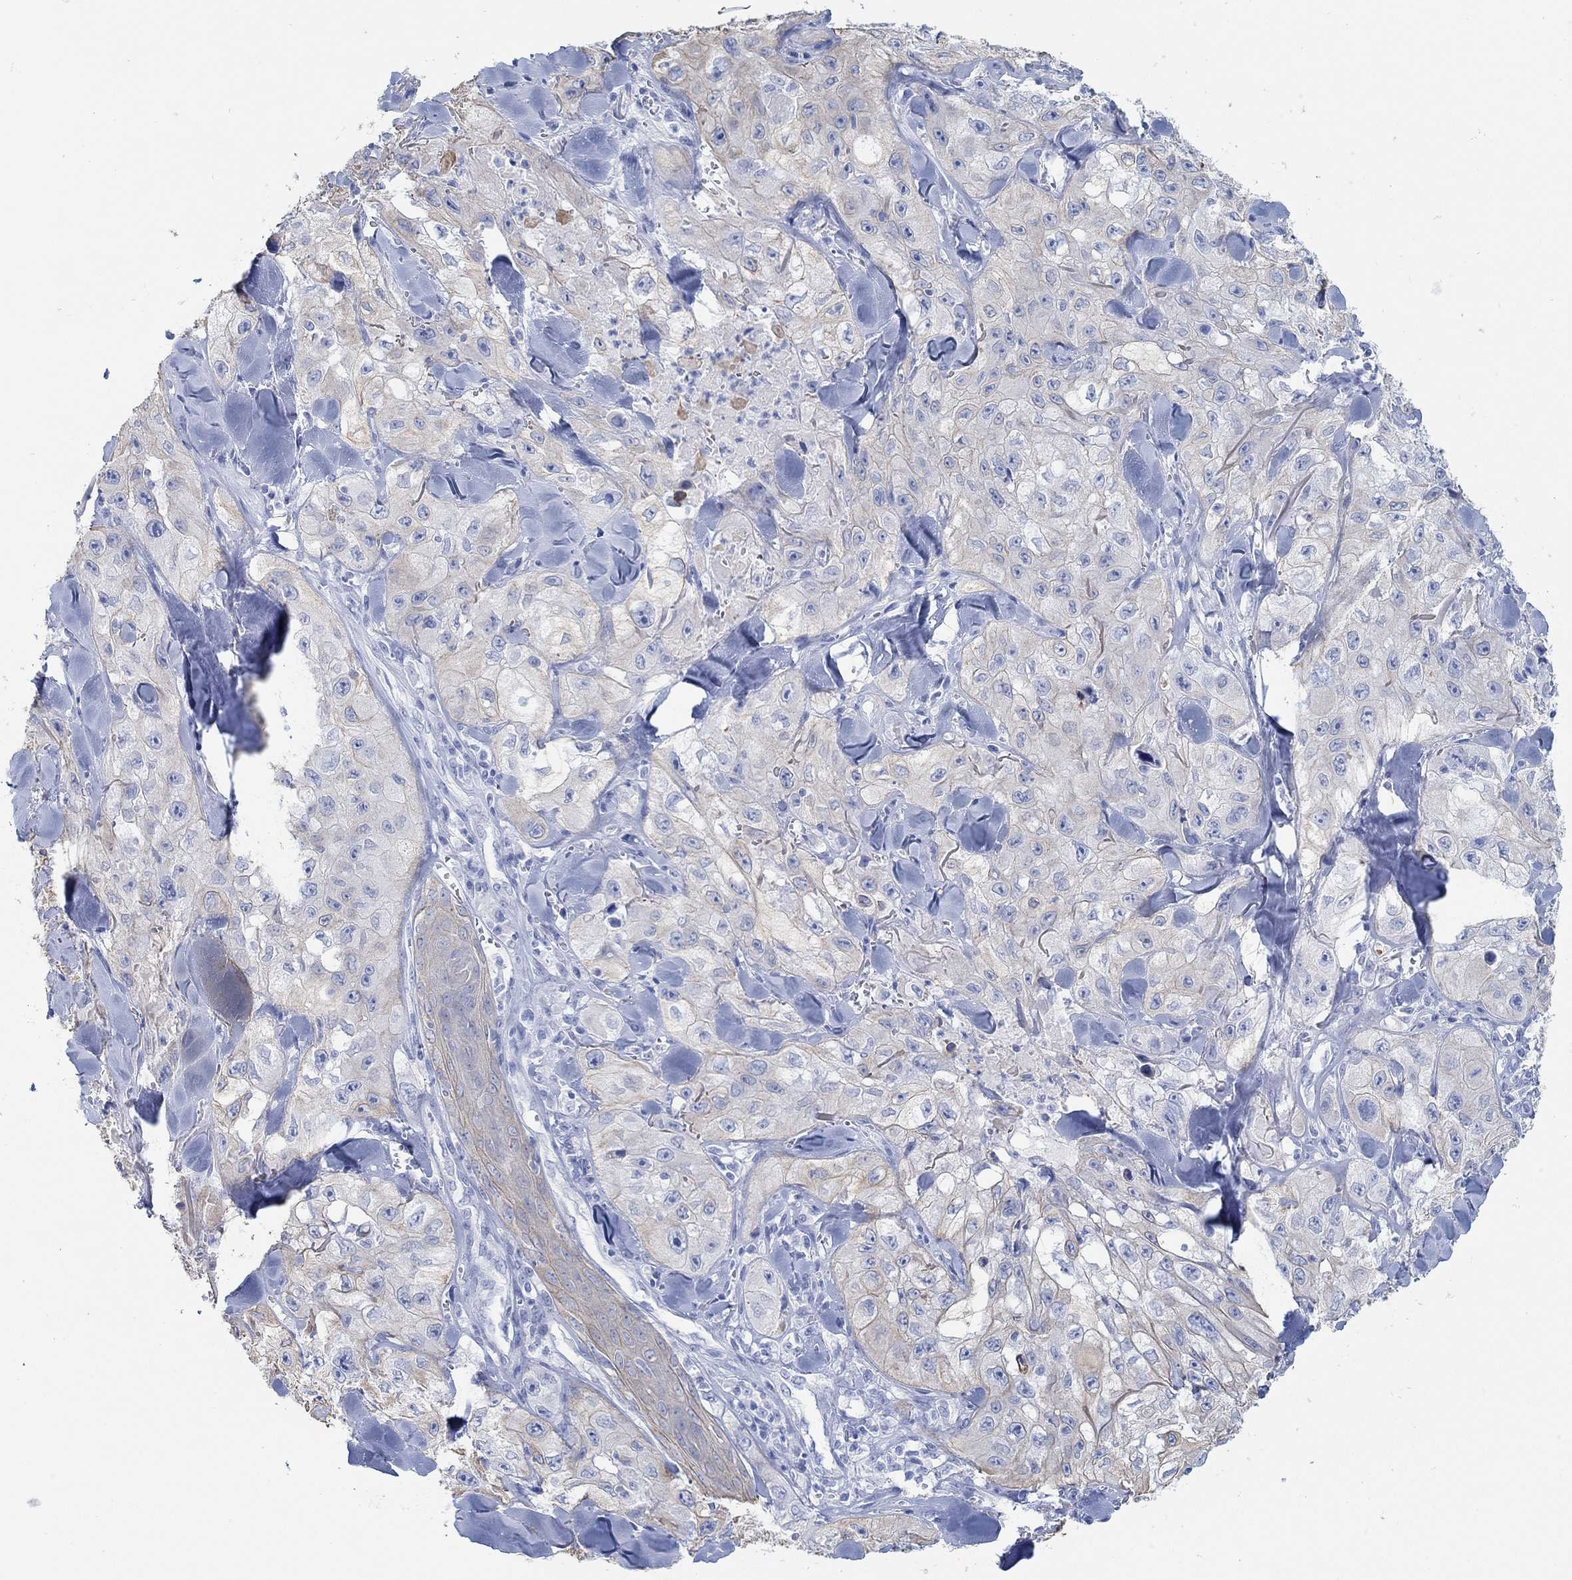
{"staining": {"intensity": "weak", "quantity": "<25%", "location": "cytoplasmic/membranous"}, "tissue": "skin cancer", "cell_type": "Tumor cells", "image_type": "cancer", "snomed": [{"axis": "morphology", "description": "Squamous cell carcinoma, NOS"}, {"axis": "topography", "description": "Skin"}, {"axis": "topography", "description": "Subcutis"}], "caption": "DAB (3,3'-diaminobenzidine) immunohistochemical staining of skin squamous cell carcinoma demonstrates no significant expression in tumor cells.", "gene": "AK8", "patient": {"sex": "male", "age": 73}}